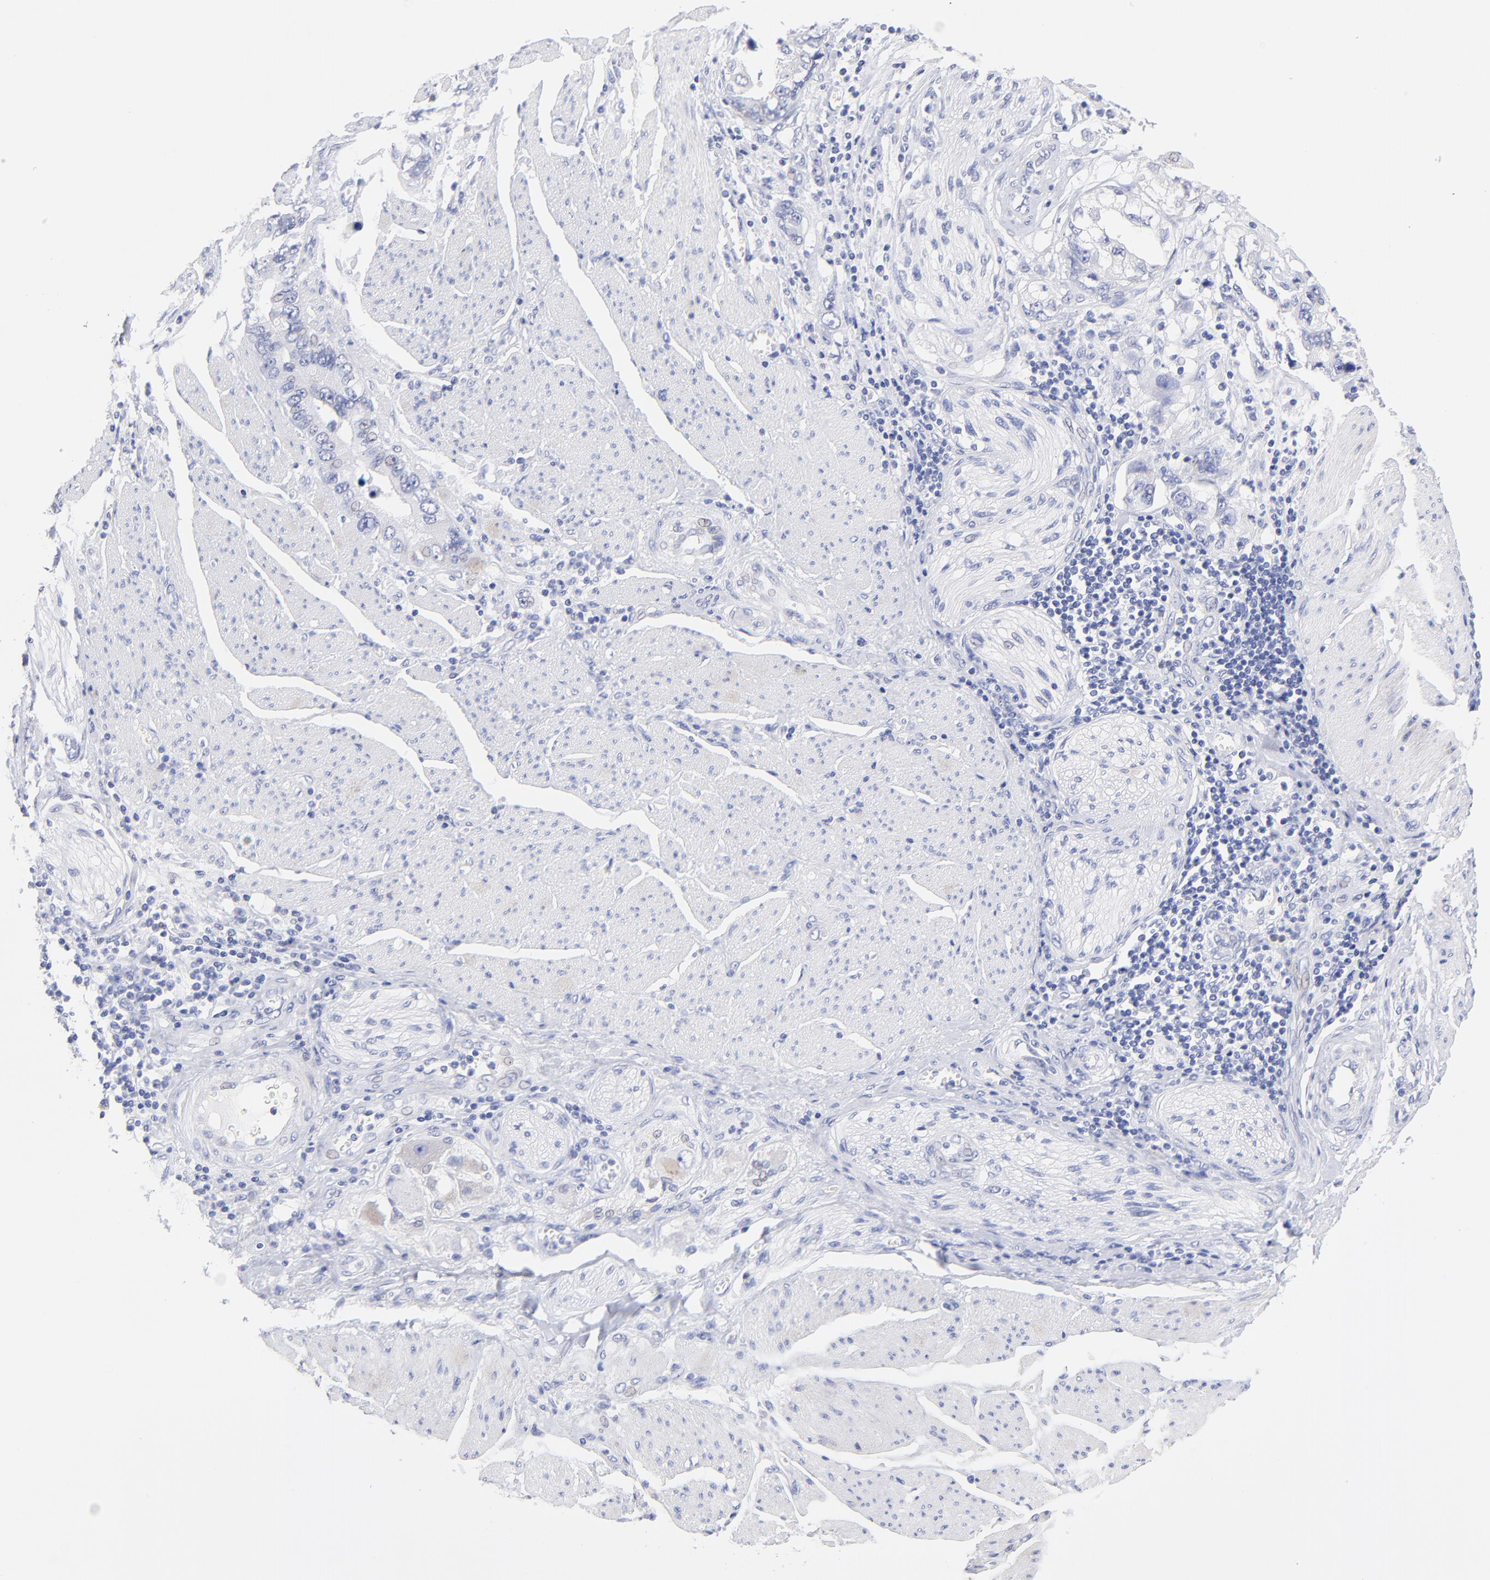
{"staining": {"intensity": "negative", "quantity": "none", "location": "none"}, "tissue": "stomach cancer", "cell_type": "Tumor cells", "image_type": "cancer", "snomed": [{"axis": "morphology", "description": "Adenocarcinoma, NOS"}, {"axis": "topography", "description": "Pancreas"}, {"axis": "topography", "description": "Stomach, upper"}], "caption": "The image shows no staining of tumor cells in stomach cancer (adenocarcinoma).", "gene": "CFAP57", "patient": {"sex": "male", "age": 77}}